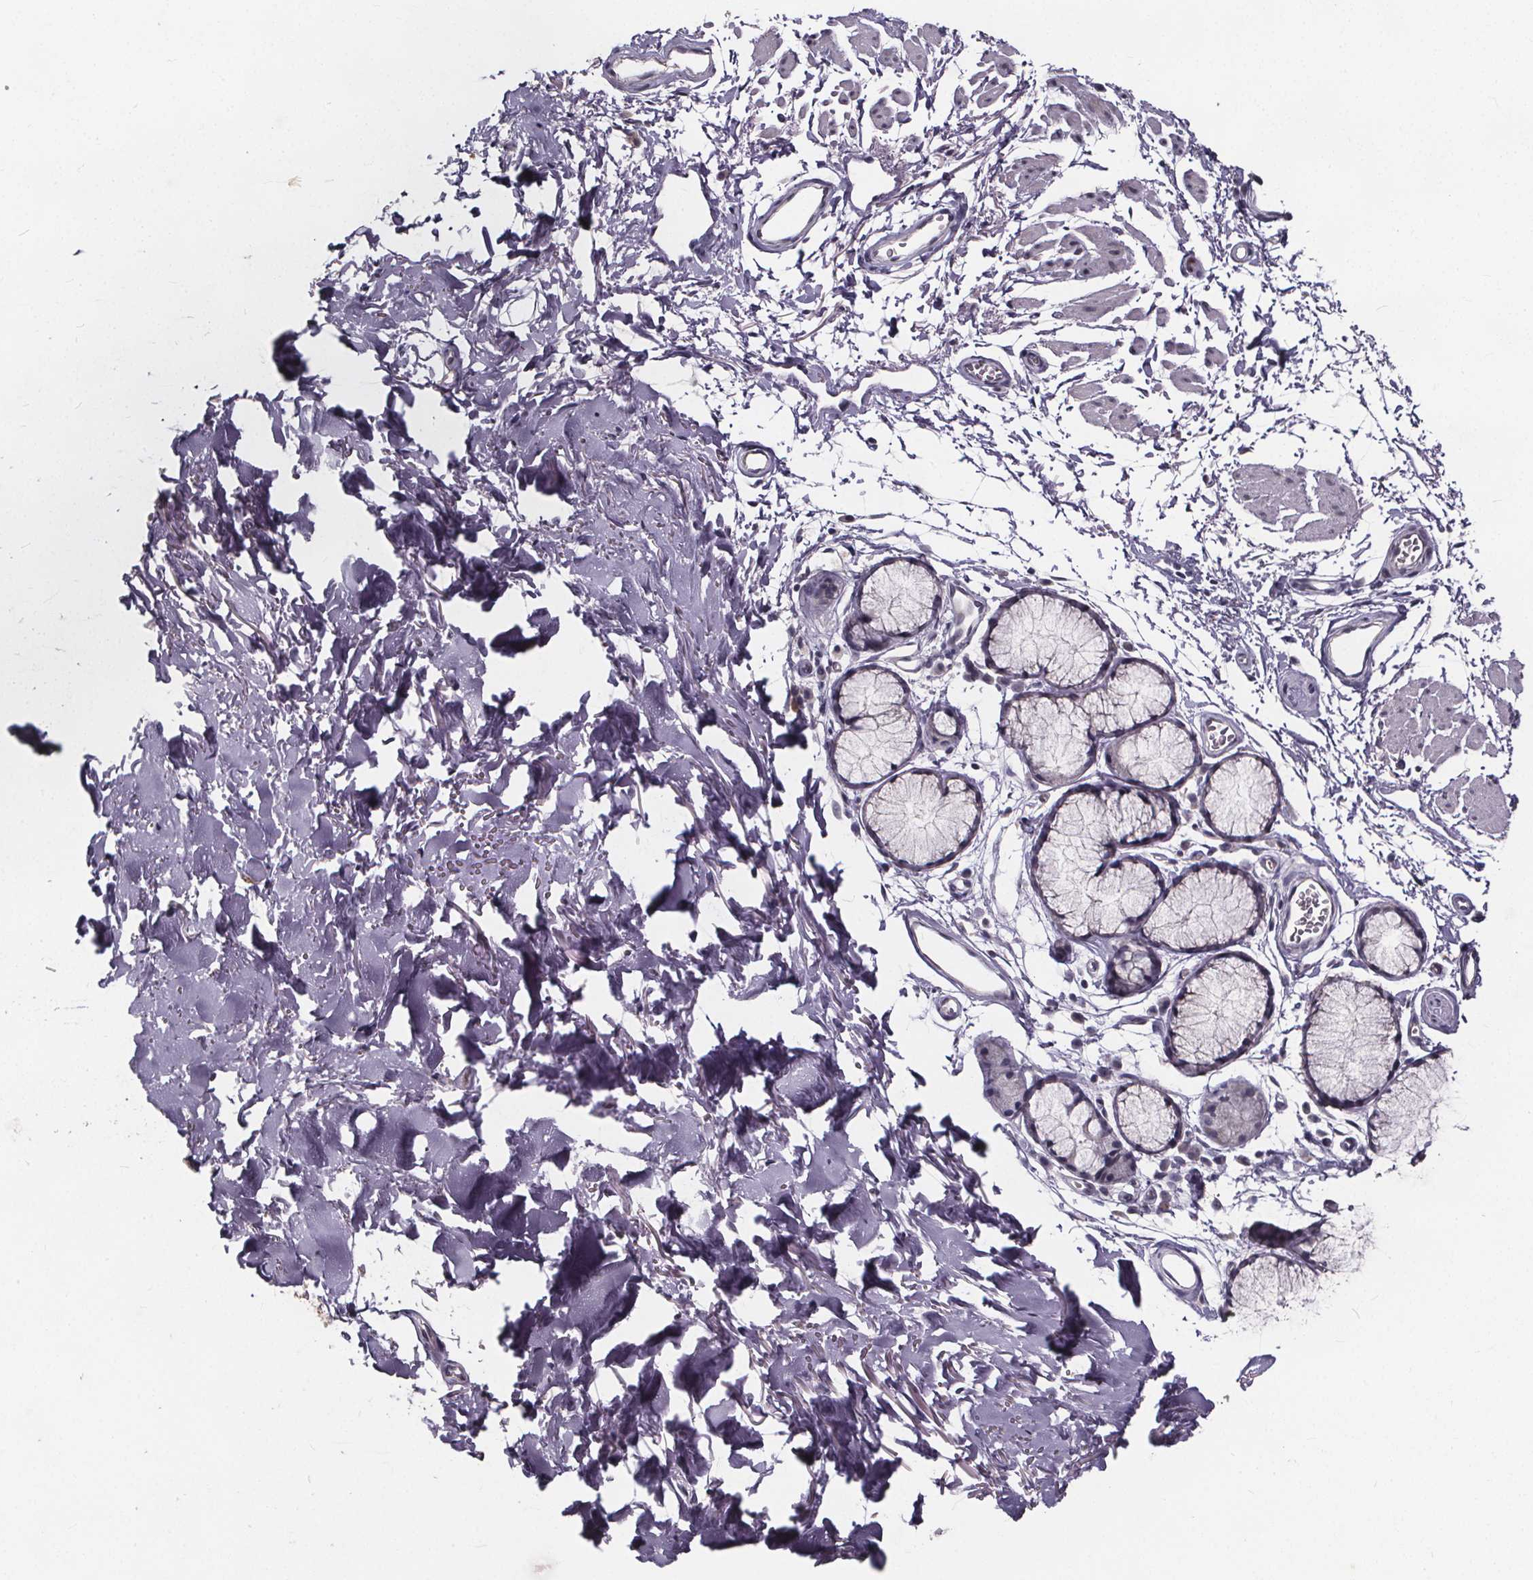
{"staining": {"intensity": "negative", "quantity": "none", "location": "none"}, "tissue": "adipose tissue", "cell_type": "Adipocytes", "image_type": "normal", "snomed": [{"axis": "morphology", "description": "Normal tissue, NOS"}, {"axis": "topography", "description": "Cartilage tissue"}, {"axis": "topography", "description": "Bronchus"}], "caption": "Adipocytes show no significant protein expression in benign adipose tissue. (Stains: DAB immunohistochemistry with hematoxylin counter stain, Microscopy: brightfield microscopy at high magnification).", "gene": "FAM181B", "patient": {"sex": "female", "age": 79}}